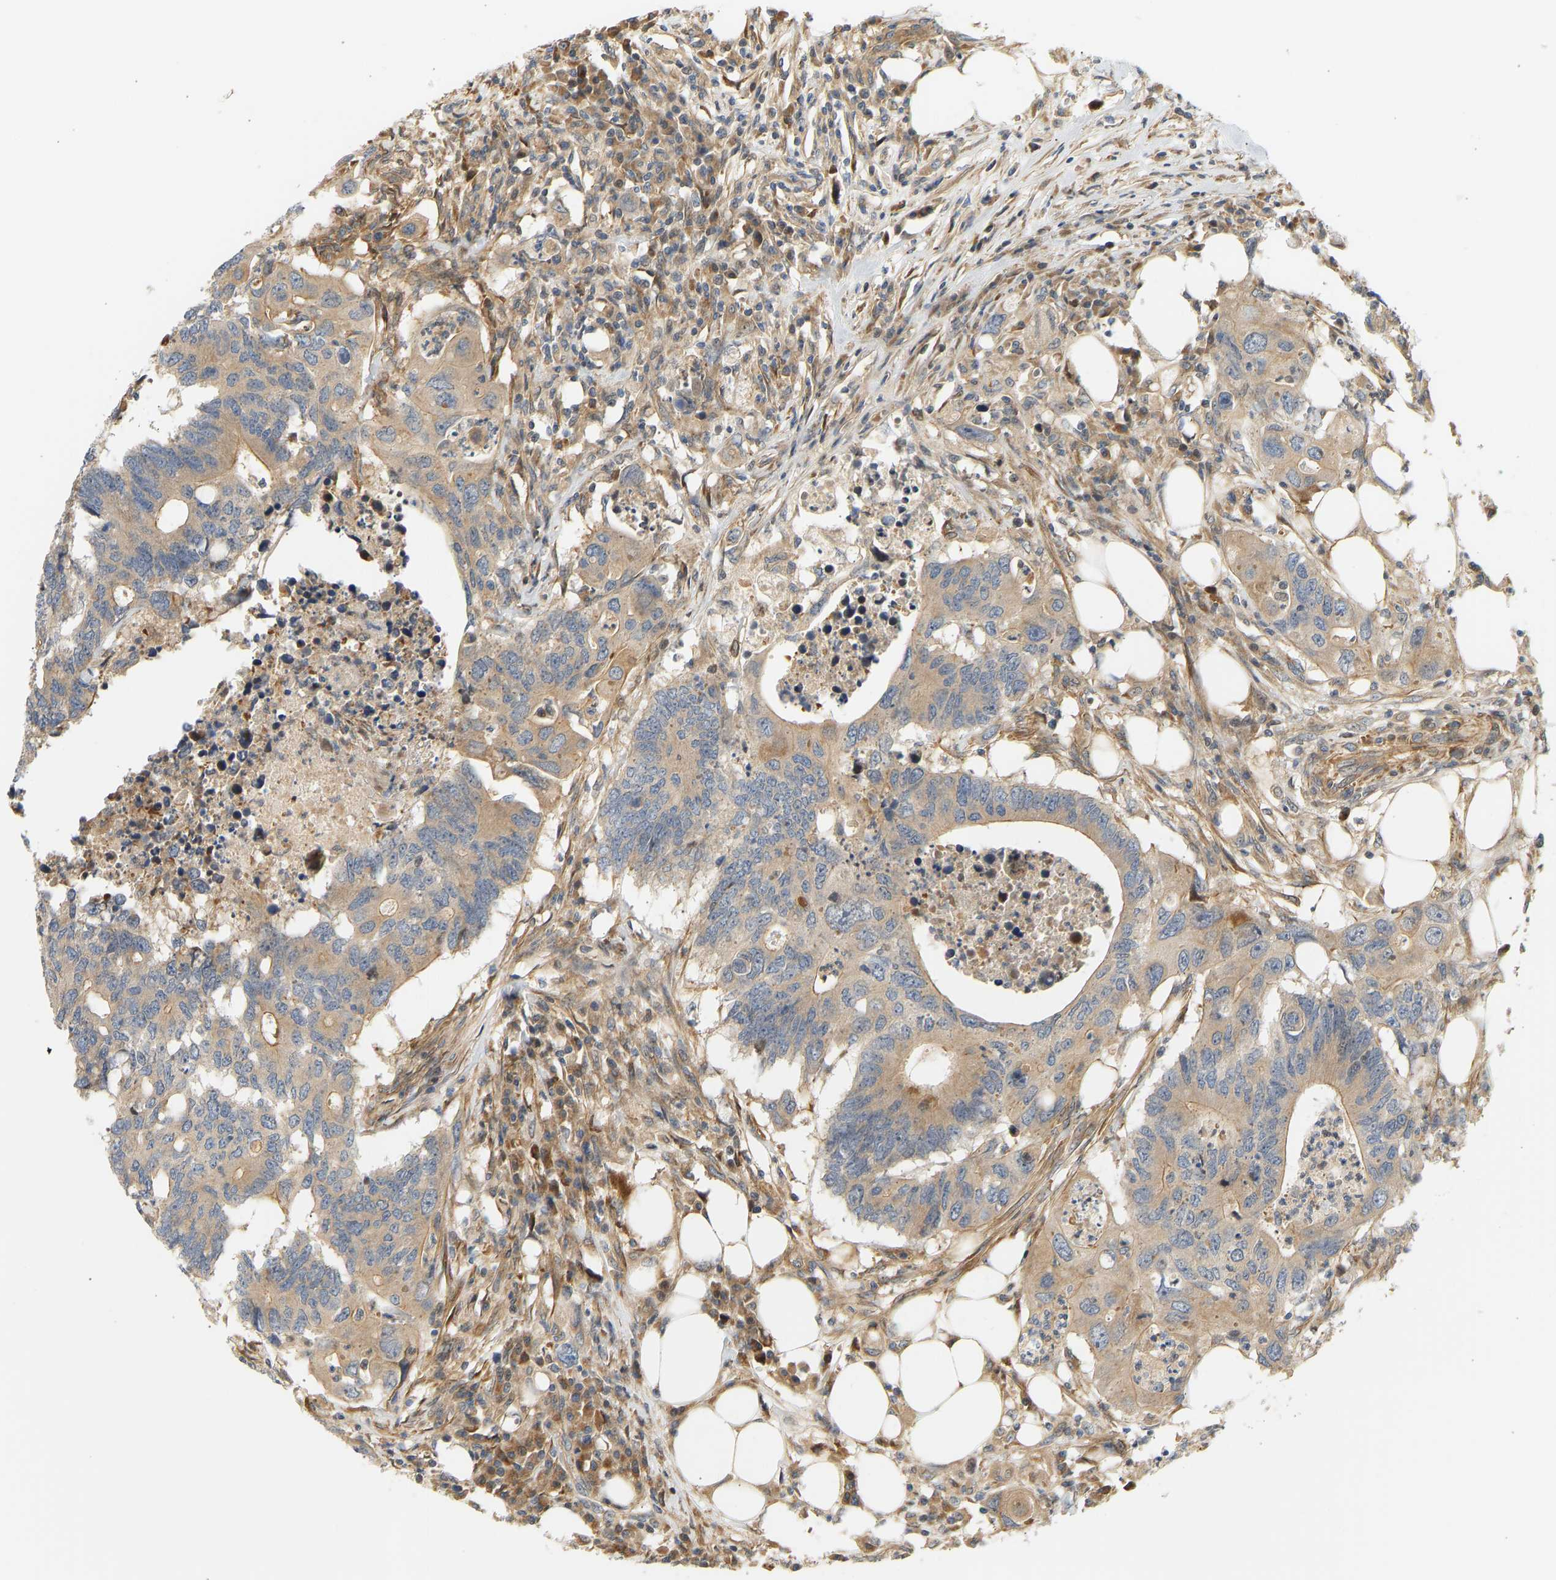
{"staining": {"intensity": "weak", "quantity": "25%-75%", "location": "cytoplasmic/membranous"}, "tissue": "colorectal cancer", "cell_type": "Tumor cells", "image_type": "cancer", "snomed": [{"axis": "morphology", "description": "Adenocarcinoma, NOS"}, {"axis": "topography", "description": "Colon"}], "caption": "Human colorectal cancer (adenocarcinoma) stained with a protein marker displays weak staining in tumor cells.", "gene": "CEP57", "patient": {"sex": "male", "age": 71}}